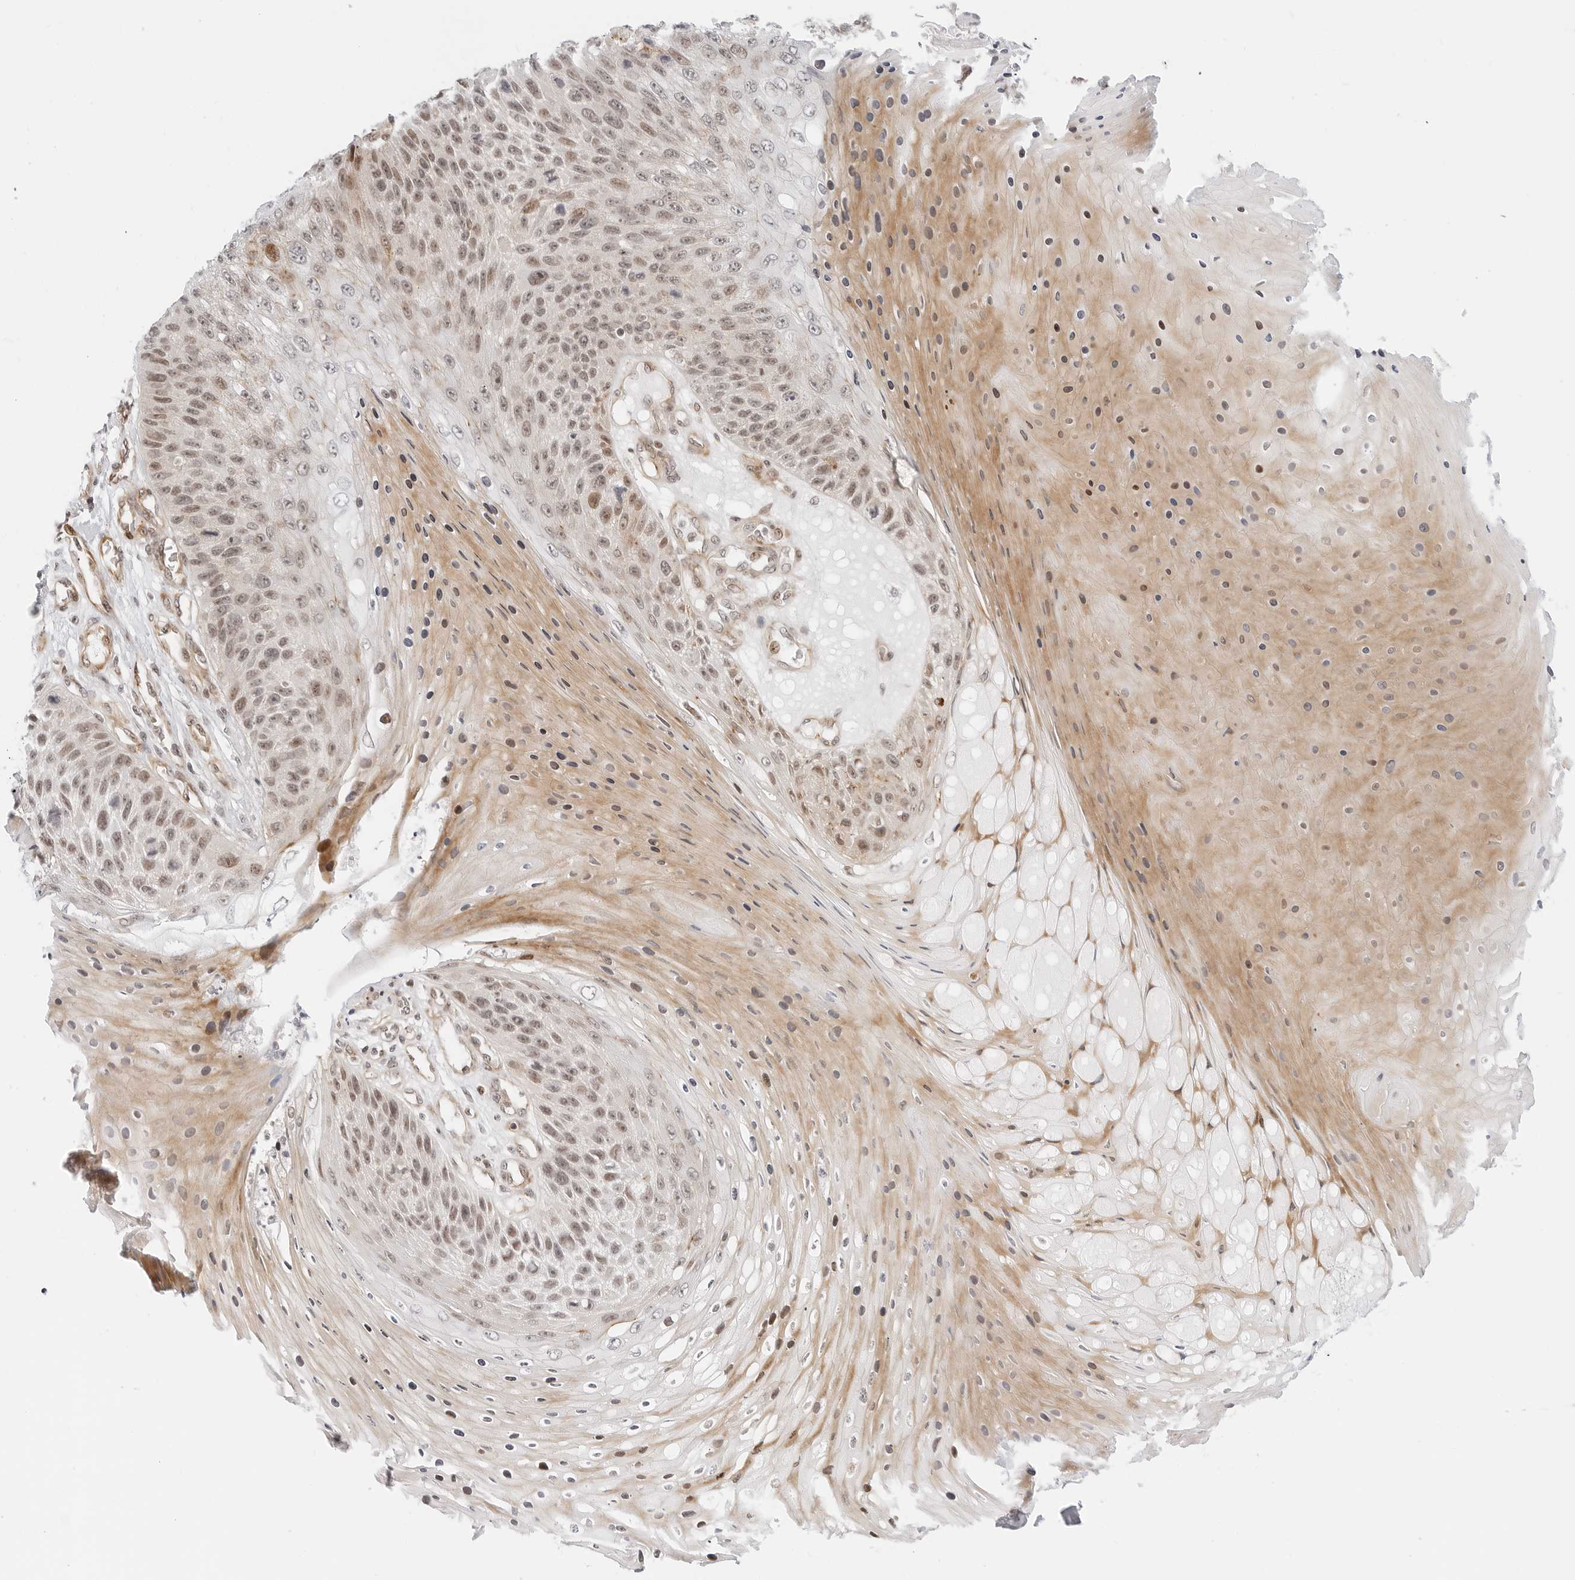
{"staining": {"intensity": "moderate", "quantity": ">75%", "location": "cytoplasmic/membranous,nuclear"}, "tissue": "skin cancer", "cell_type": "Tumor cells", "image_type": "cancer", "snomed": [{"axis": "morphology", "description": "Squamous cell carcinoma, NOS"}, {"axis": "topography", "description": "Skin"}], "caption": "DAB immunohistochemical staining of skin squamous cell carcinoma demonstrates moderate cytoplasmic/membranous and nuclear protein staining in approximately >75% of tumor cells.", "gene": "ZNF613", "patient": {"sex": "female", "age": 88}}